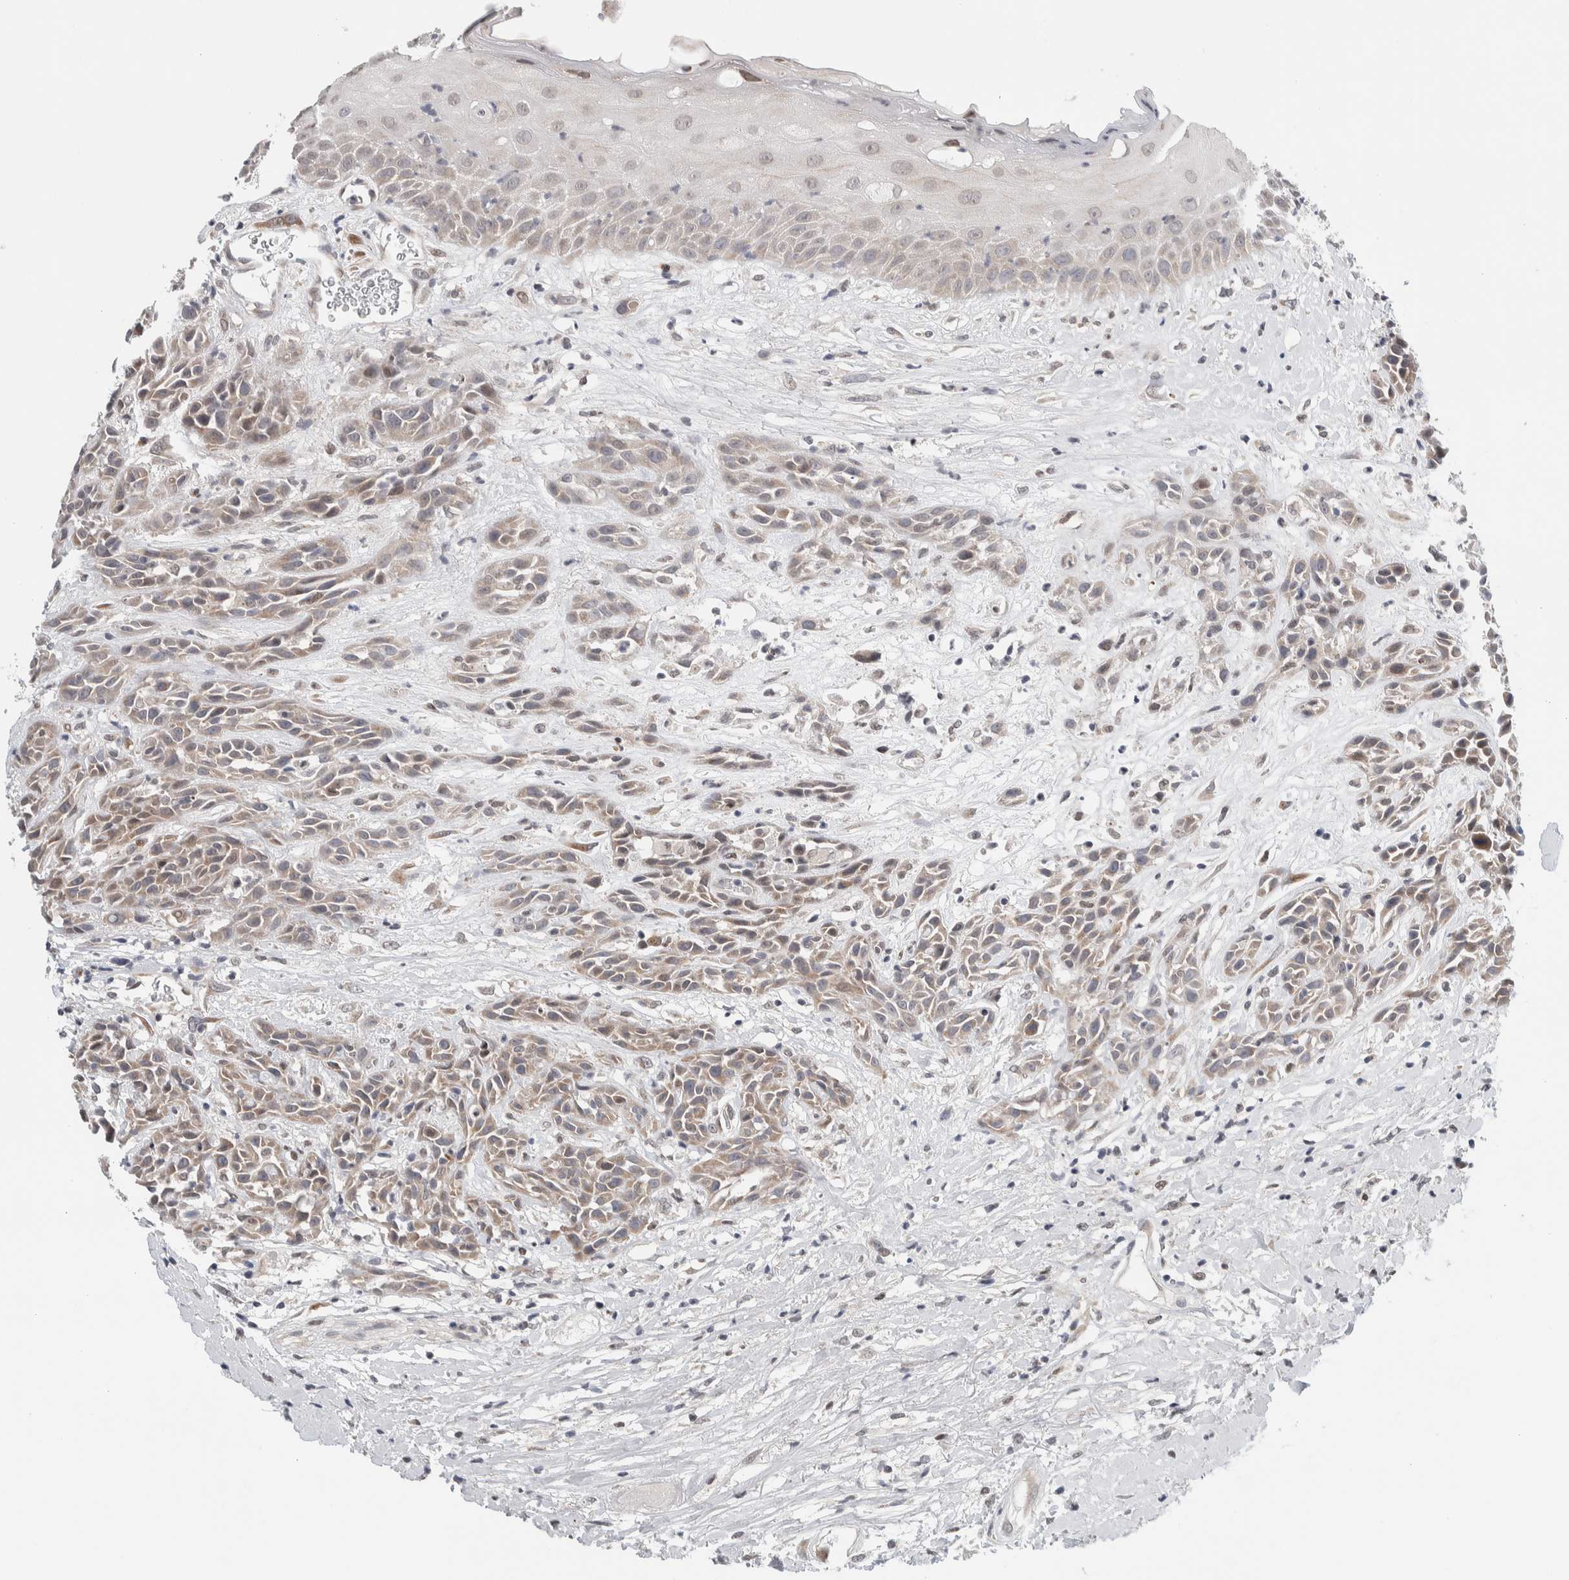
{"staining": {"intensity": "weak", "quantity": ">75%", "location": "cytoplasmic/membranous"}, "tissue": "head and neck cancer", "cell_type": "Tumor cells", "image_type": "cancer", "snomed": [{"axis": "morphology", "description": "Normal tissue, NOS"}, {"axis": "morphology", "description": "Squamous cell carcinoma, NOS"}, {"axis": "topography", "description": "Cartilage tissue"}, {"axis": "topography", "description": "Head-Neck"}], "caption": "Tumor cells reveal low levels of weak cytoplasmic/membranous staining in about >75% of cells in human head and neck squamous cell carcinoma.", "gene": "NEUROD1", "patient": {"sex": "male", "age": 62}}